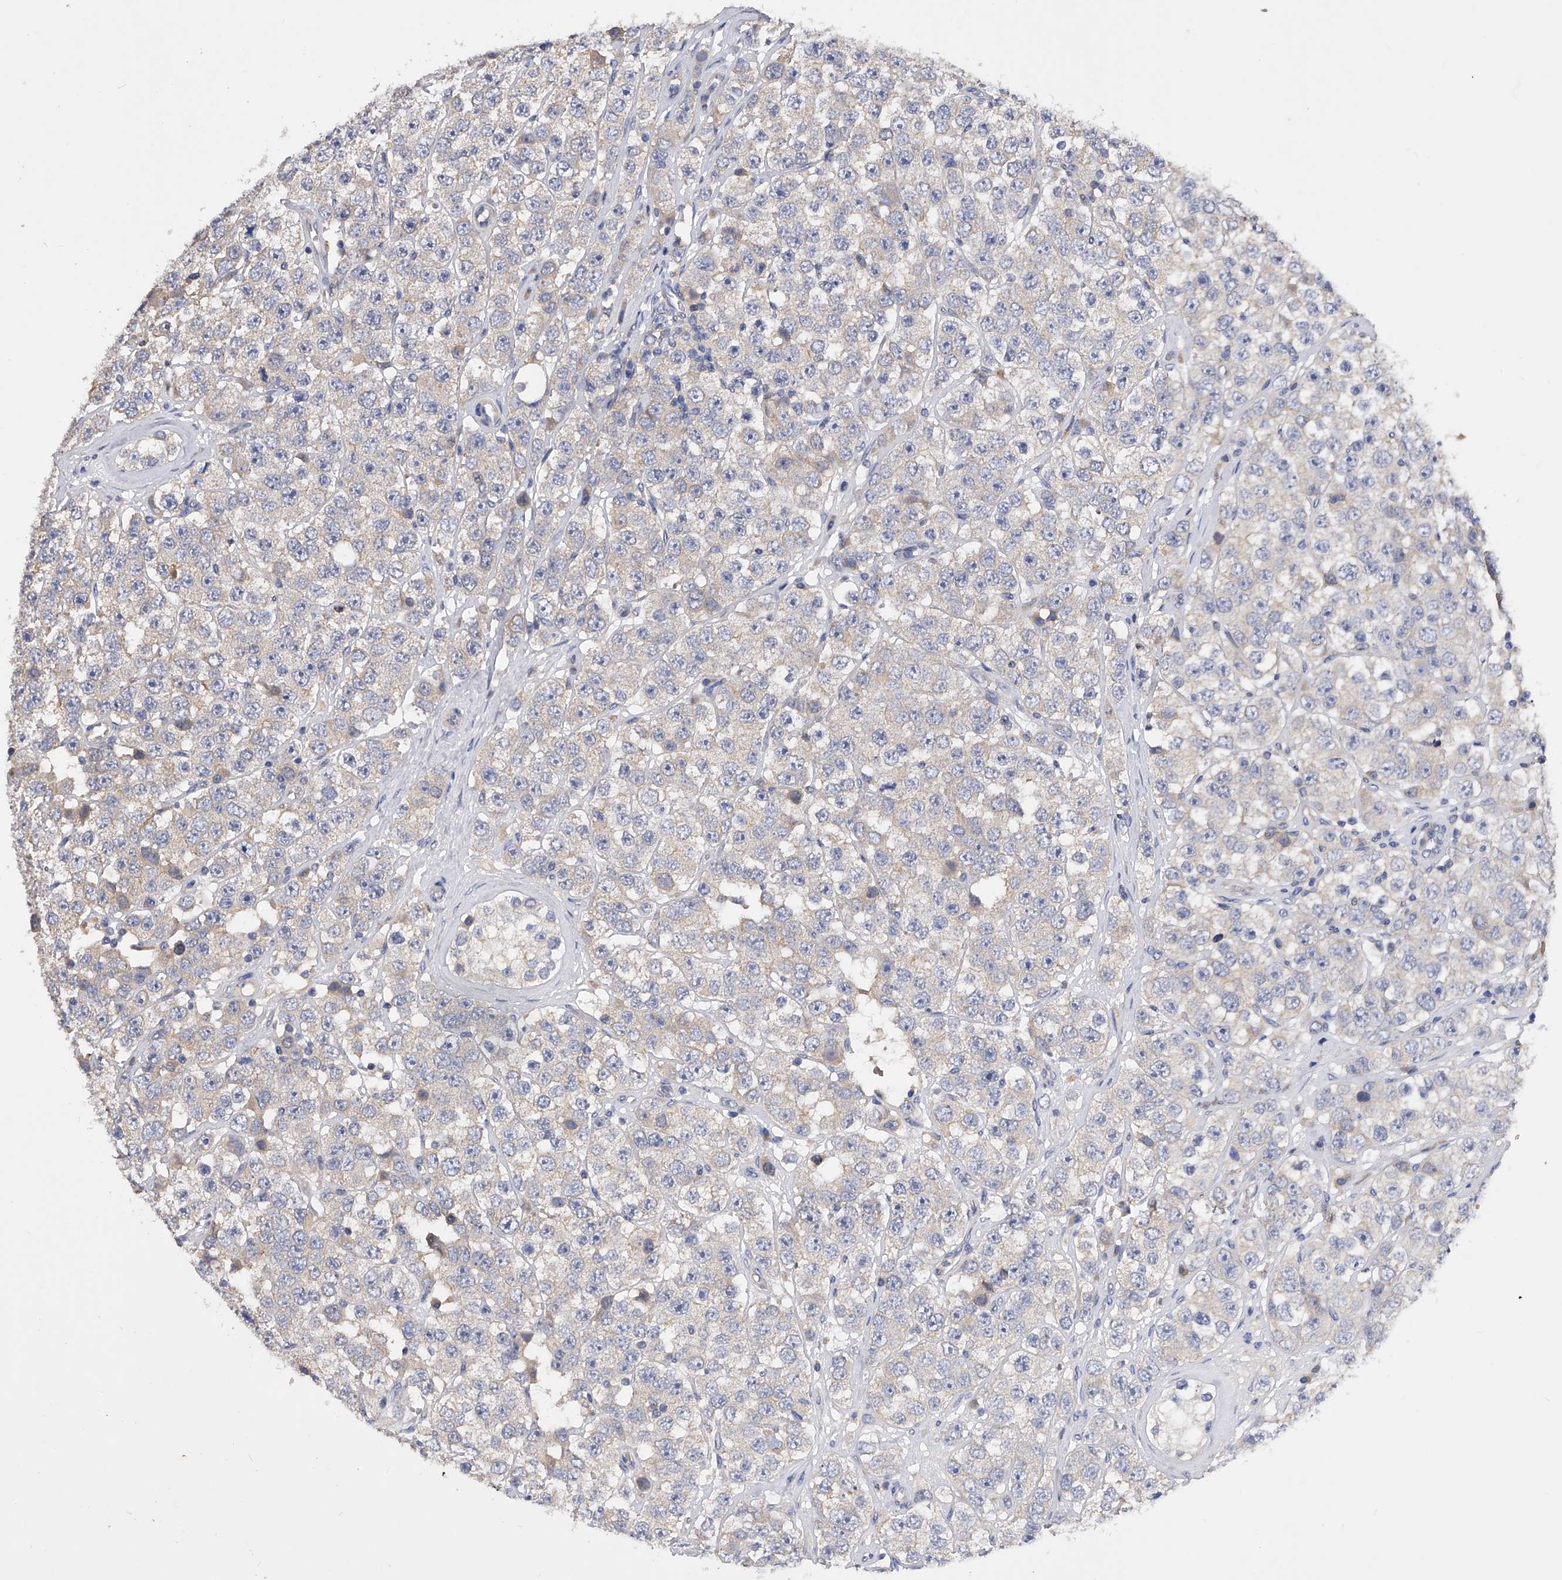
{"staining": {"intensity": "negative", "quantity": "none", "location": "none"}, "tissue": "testis cancer", "cell_type": "Tumor cells", "image_type": "cancer", "snomed": [{"axis": "morphology", "description": "Seminoma, NOS"}, {"axis": "topography", "description": "Testis"}], "caption": "Histopathology image shows no protein positivity in tumor cells of seminoma (testis) tissue. The staining is performed using DAB brown chromogen with nuclei counter-stained in using hematoxylin.", "gene": "ARL4C", "patient": {"sex": "male", "age": 28}}